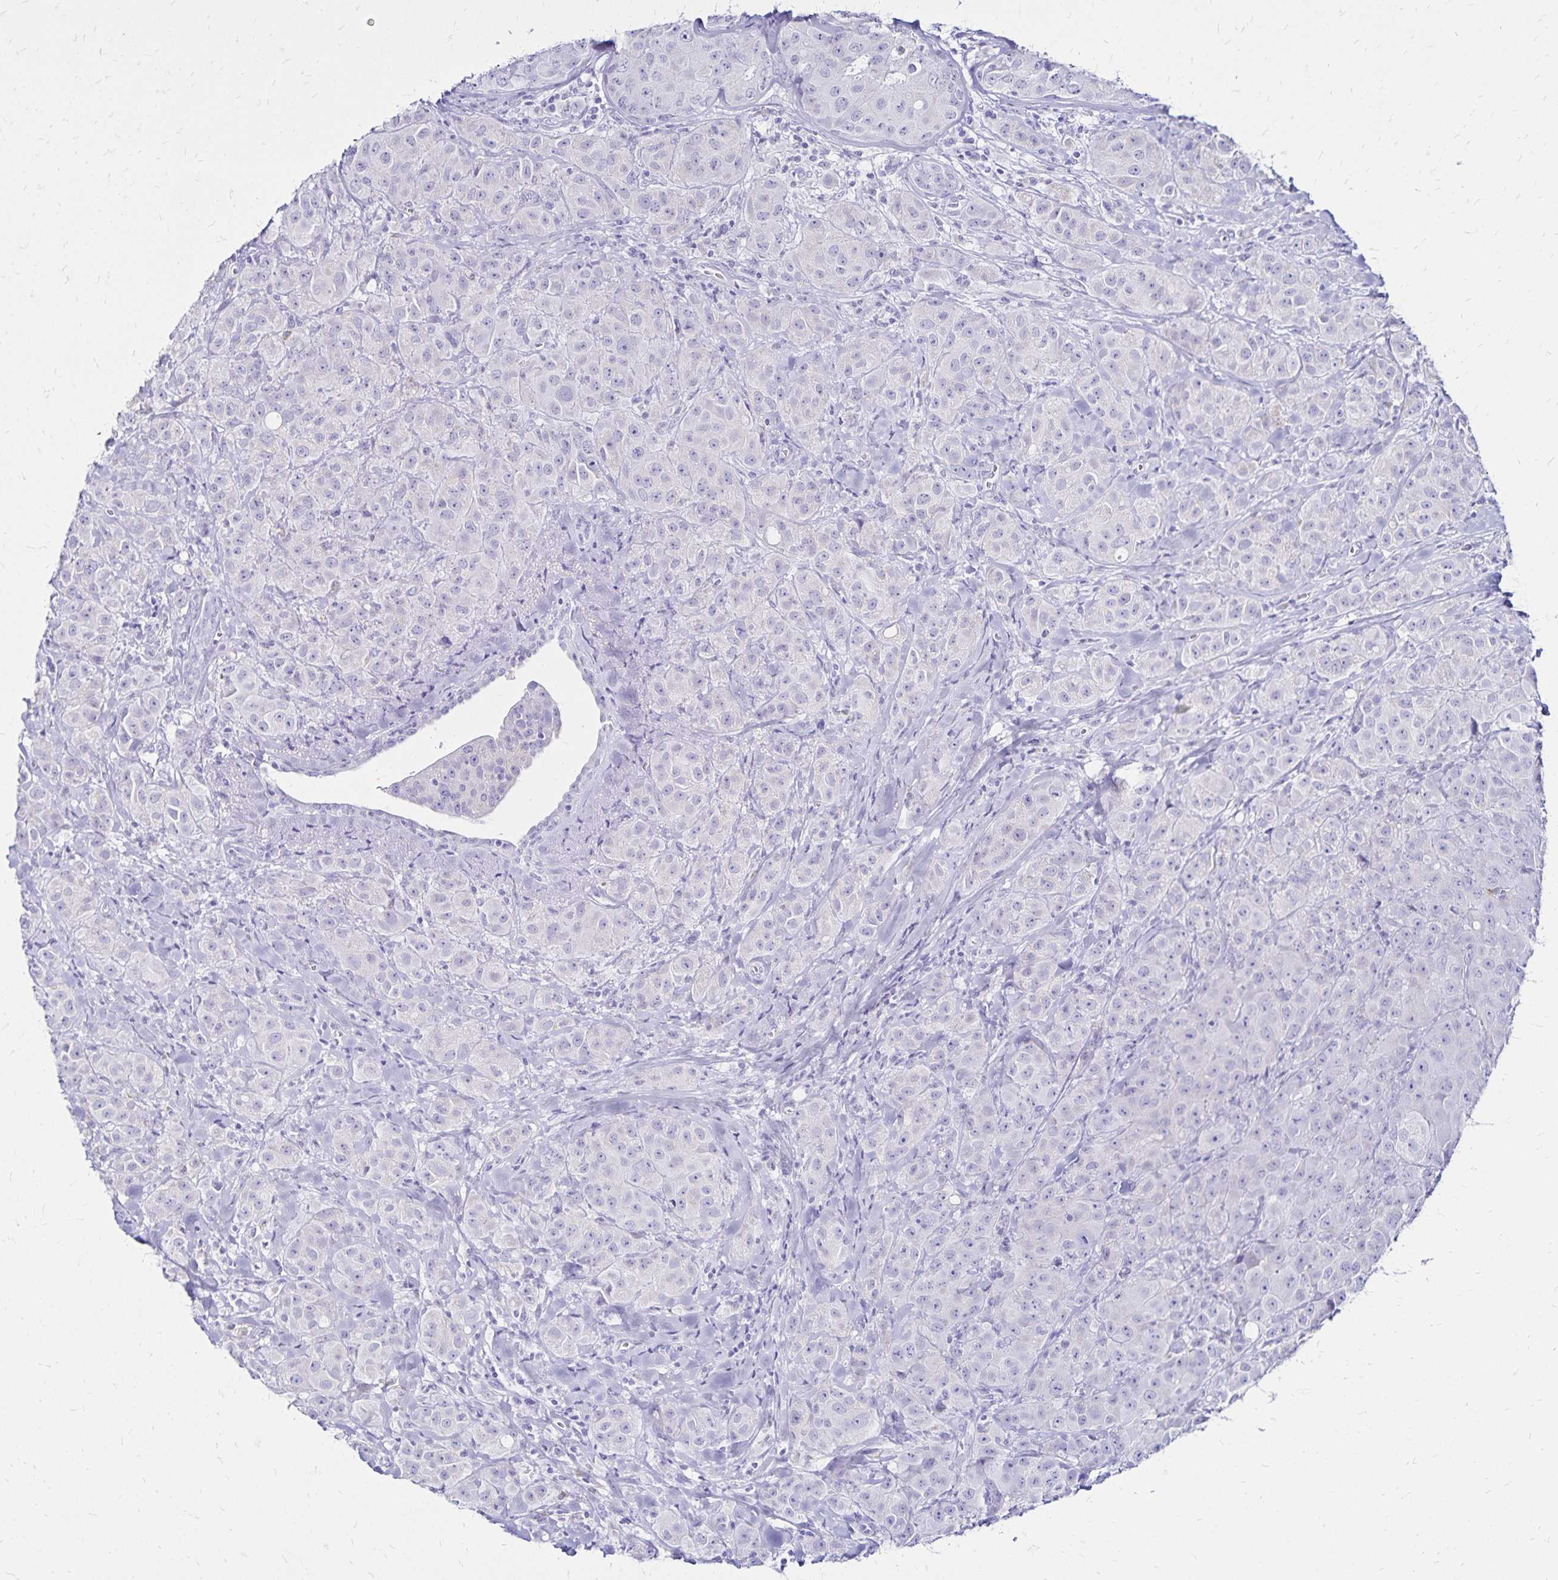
{"staining": {"intensity": "negative", "quantity": "none", "location": "none"}, "tissue": "breast cancer", "cell_type": "Tumor cells", "image_type": "cancer", "snomed": [{"axis": "morphology", "description": "Normal tissue, NOS"}, {"axis": "morphology", "description": "Duct carcinoma"}, {"axis": "topography", "description": "Breast"}], "caption": "This is an immunohistochemistry (IHC) histopathology image of human breast cancer (invasive ductal carcinoma). There is no staining in tumor cells.", "gene": "LIN28B", "patient": {"sex": "female", "age": 43}}